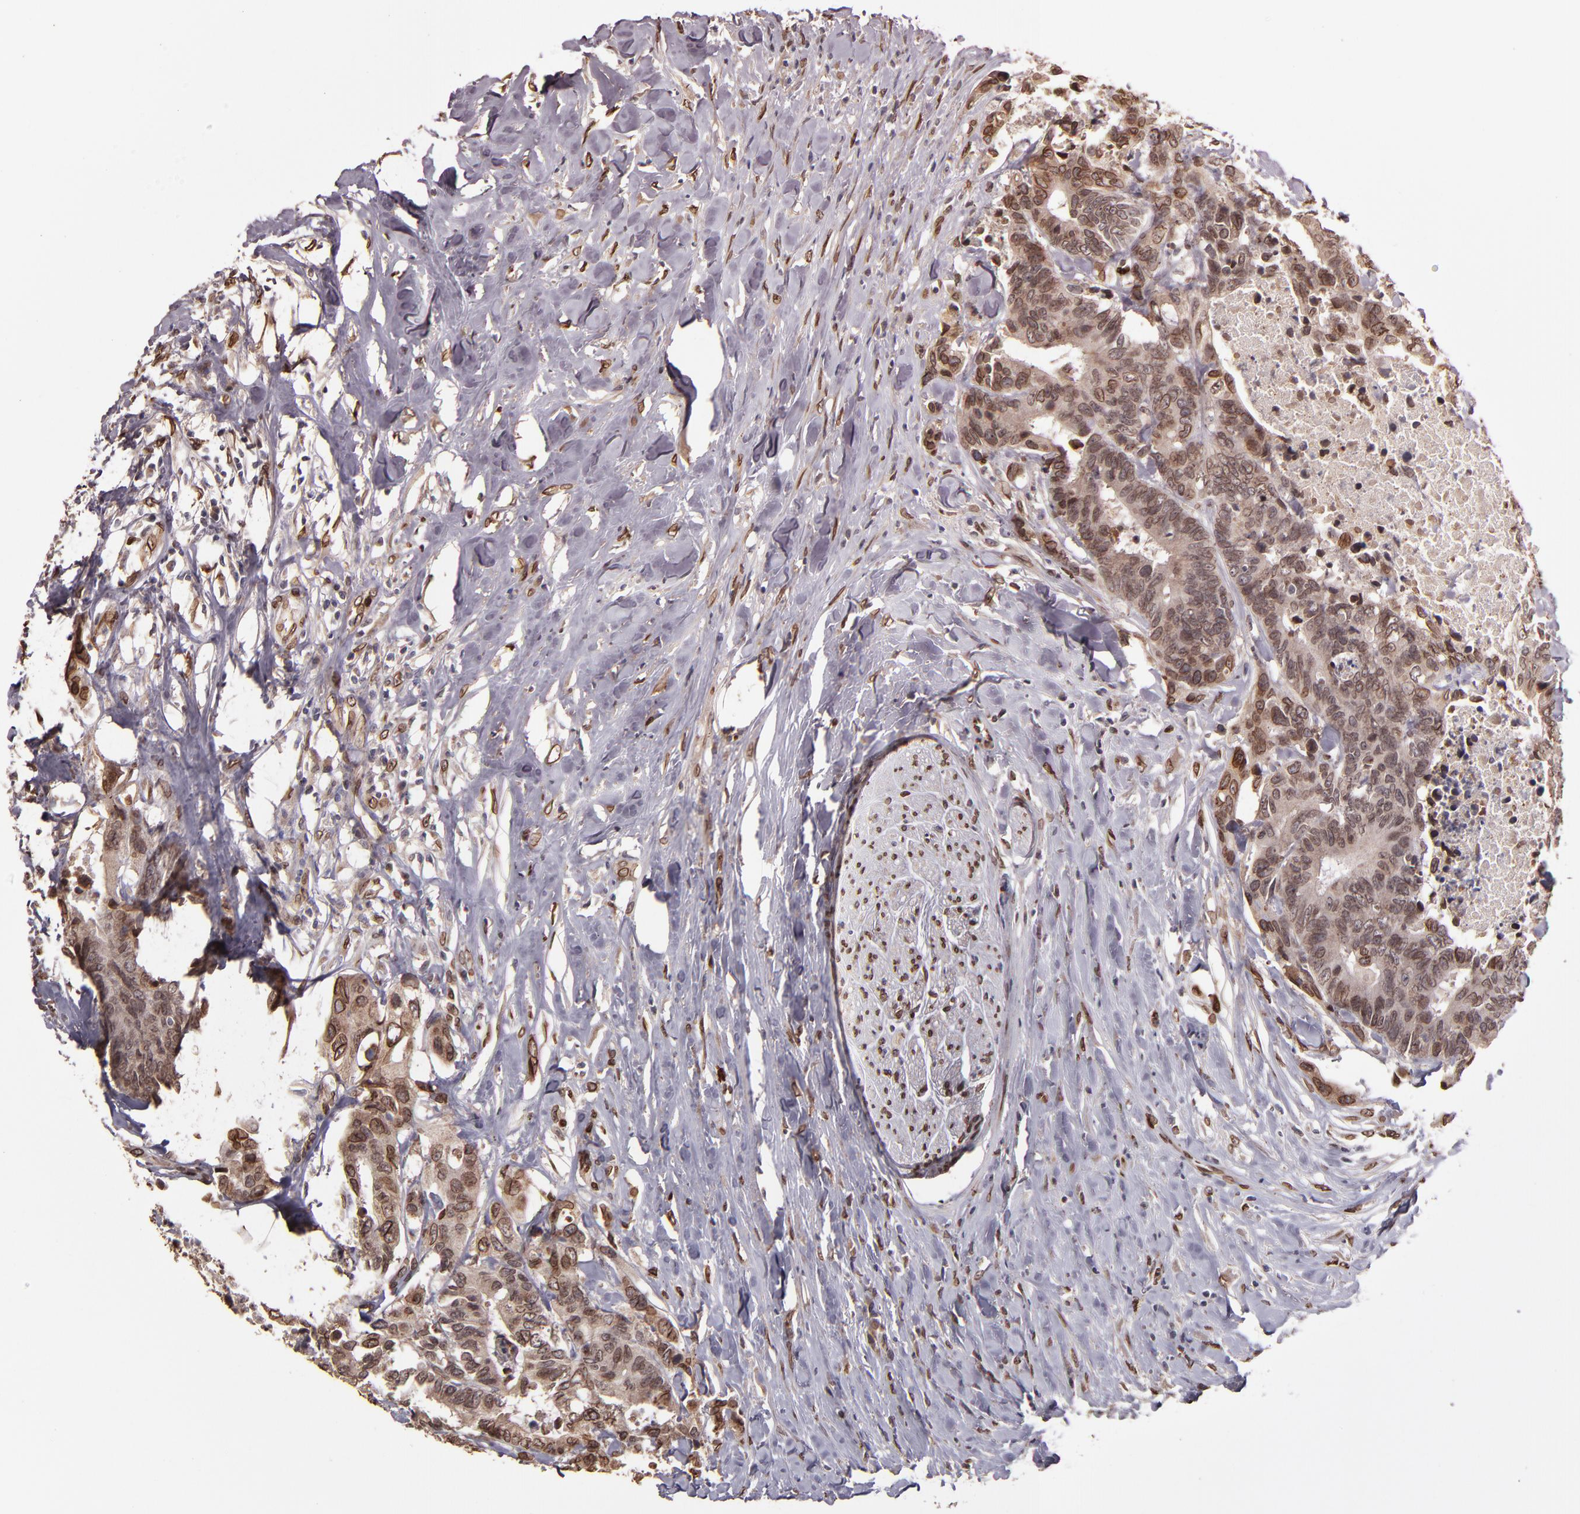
{"staining": {"intensity": "weak", "quantity": ">75%", "location": "cytoplasmic/membranous,nuclear"}, "tissue": "colorectal cancer", "cell_type": "Tumor cells", "image_type": "cancer", "snomed": [{"axis": "morphology", "description": "Adenocarcinoma, NOS"}, {"axis": "topography", "description": "Rectum"}], "caption": "This image reveals immunohistochemistry (IHC) staining of adenocarcinoma (colorectal), with low weak cytoplasmic/membranous and nuclear staining in about >75% of tumor cells.", "gene": "PUM3", "patient": {"sex": "male", "age": 55}}